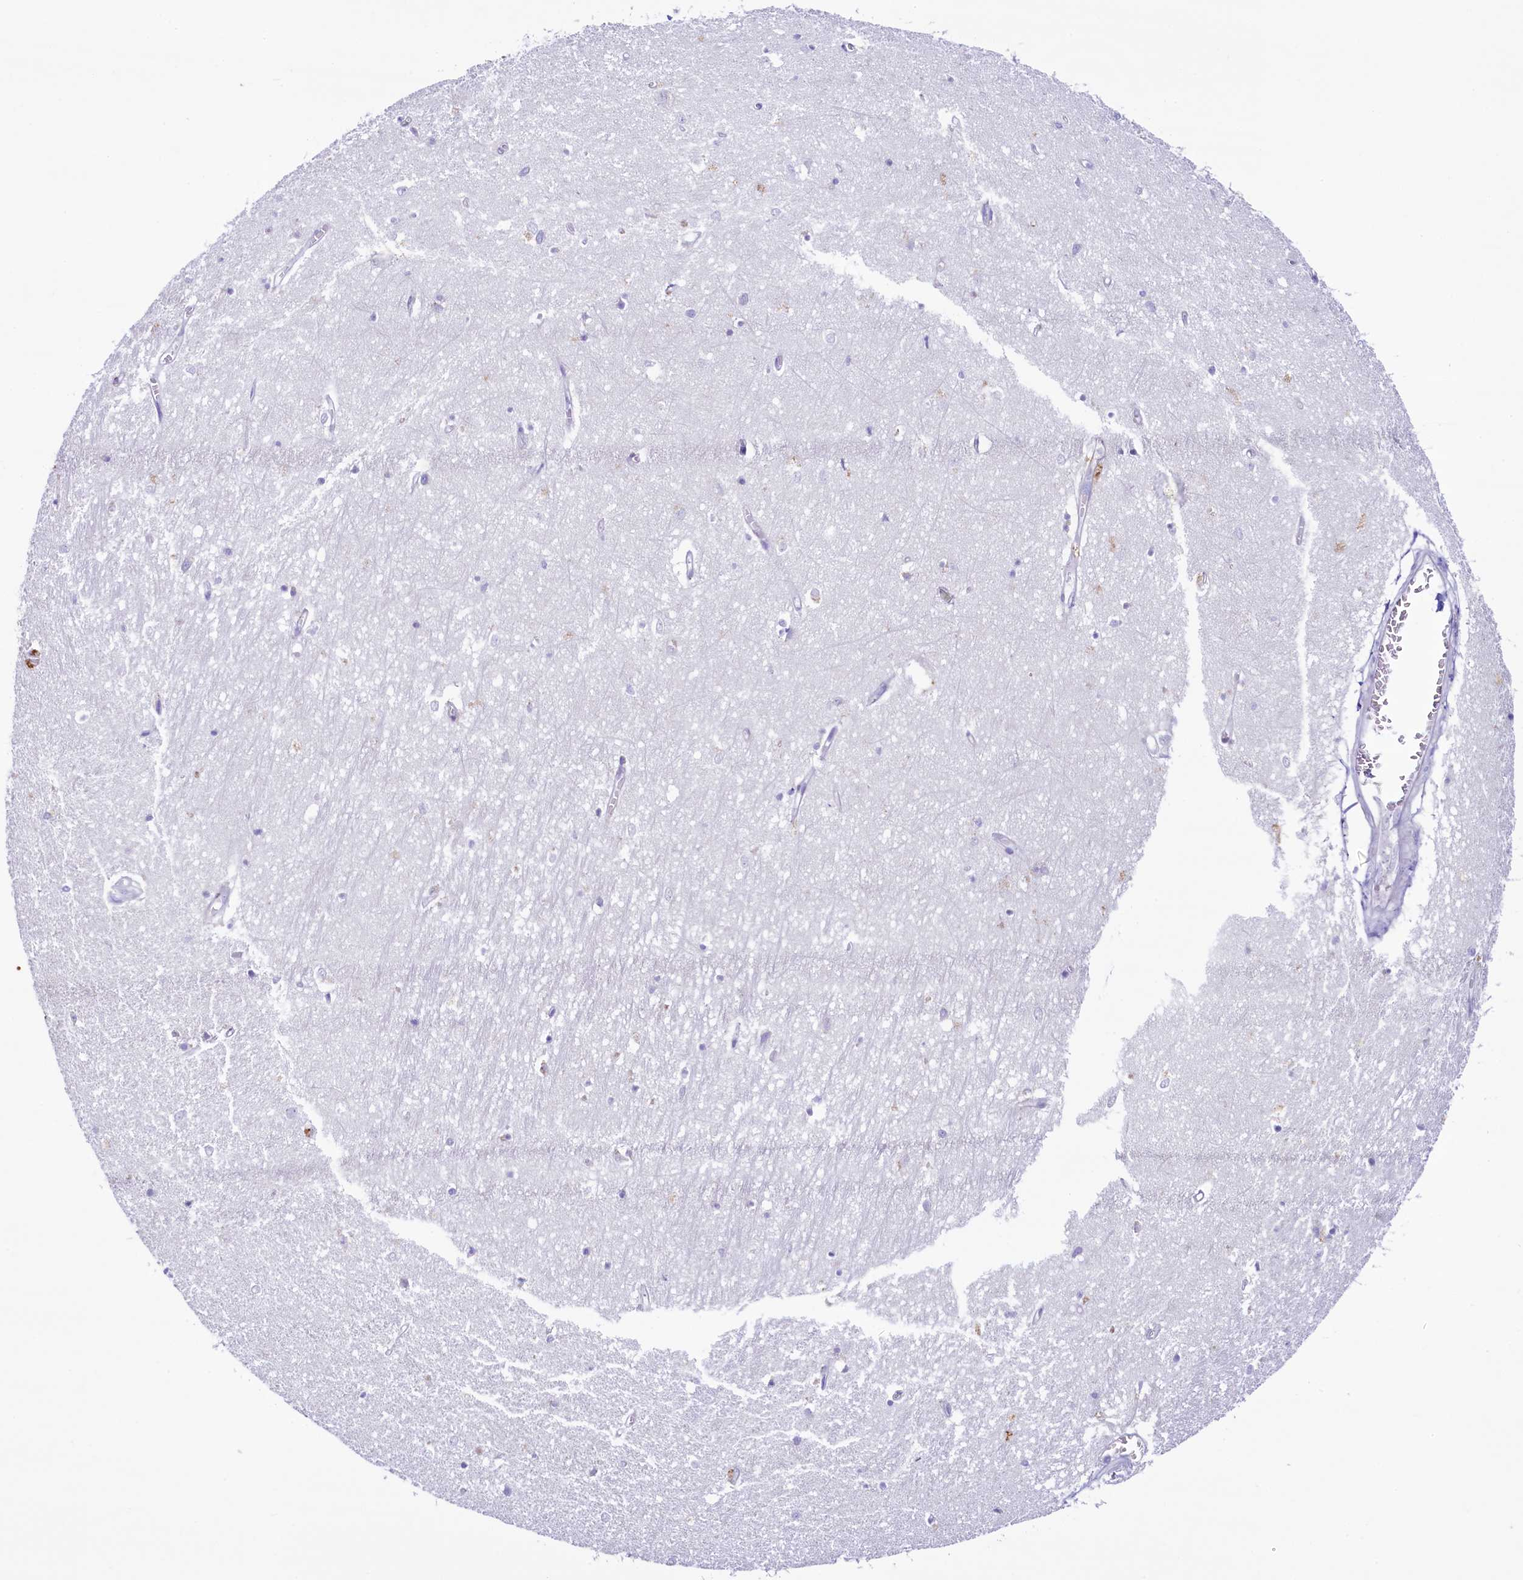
{"staining": {"intensity": "negative", "quantity": "none", "location": "none"}, "tissue": "hippocampus", "cell_type": "Glial cells", "image_type": "normal", "snomed": [{"axis": "morphology", "description": "Normal tissue, NOS"}, {"axis": "topography", "description": "Hippocampus"}], "caption": "Immunohistochemical staining of unremarkable human hippocampus reveals no significant staining in glial cells. Brightfield microscopy of IHC stained with DAB (3,3'-diaminobenzidine) (brown) and hematoxylin (blue), captured at high magnification.", "gene": "KRBOX5", "patient": {"sex": "female", "age": 64}}